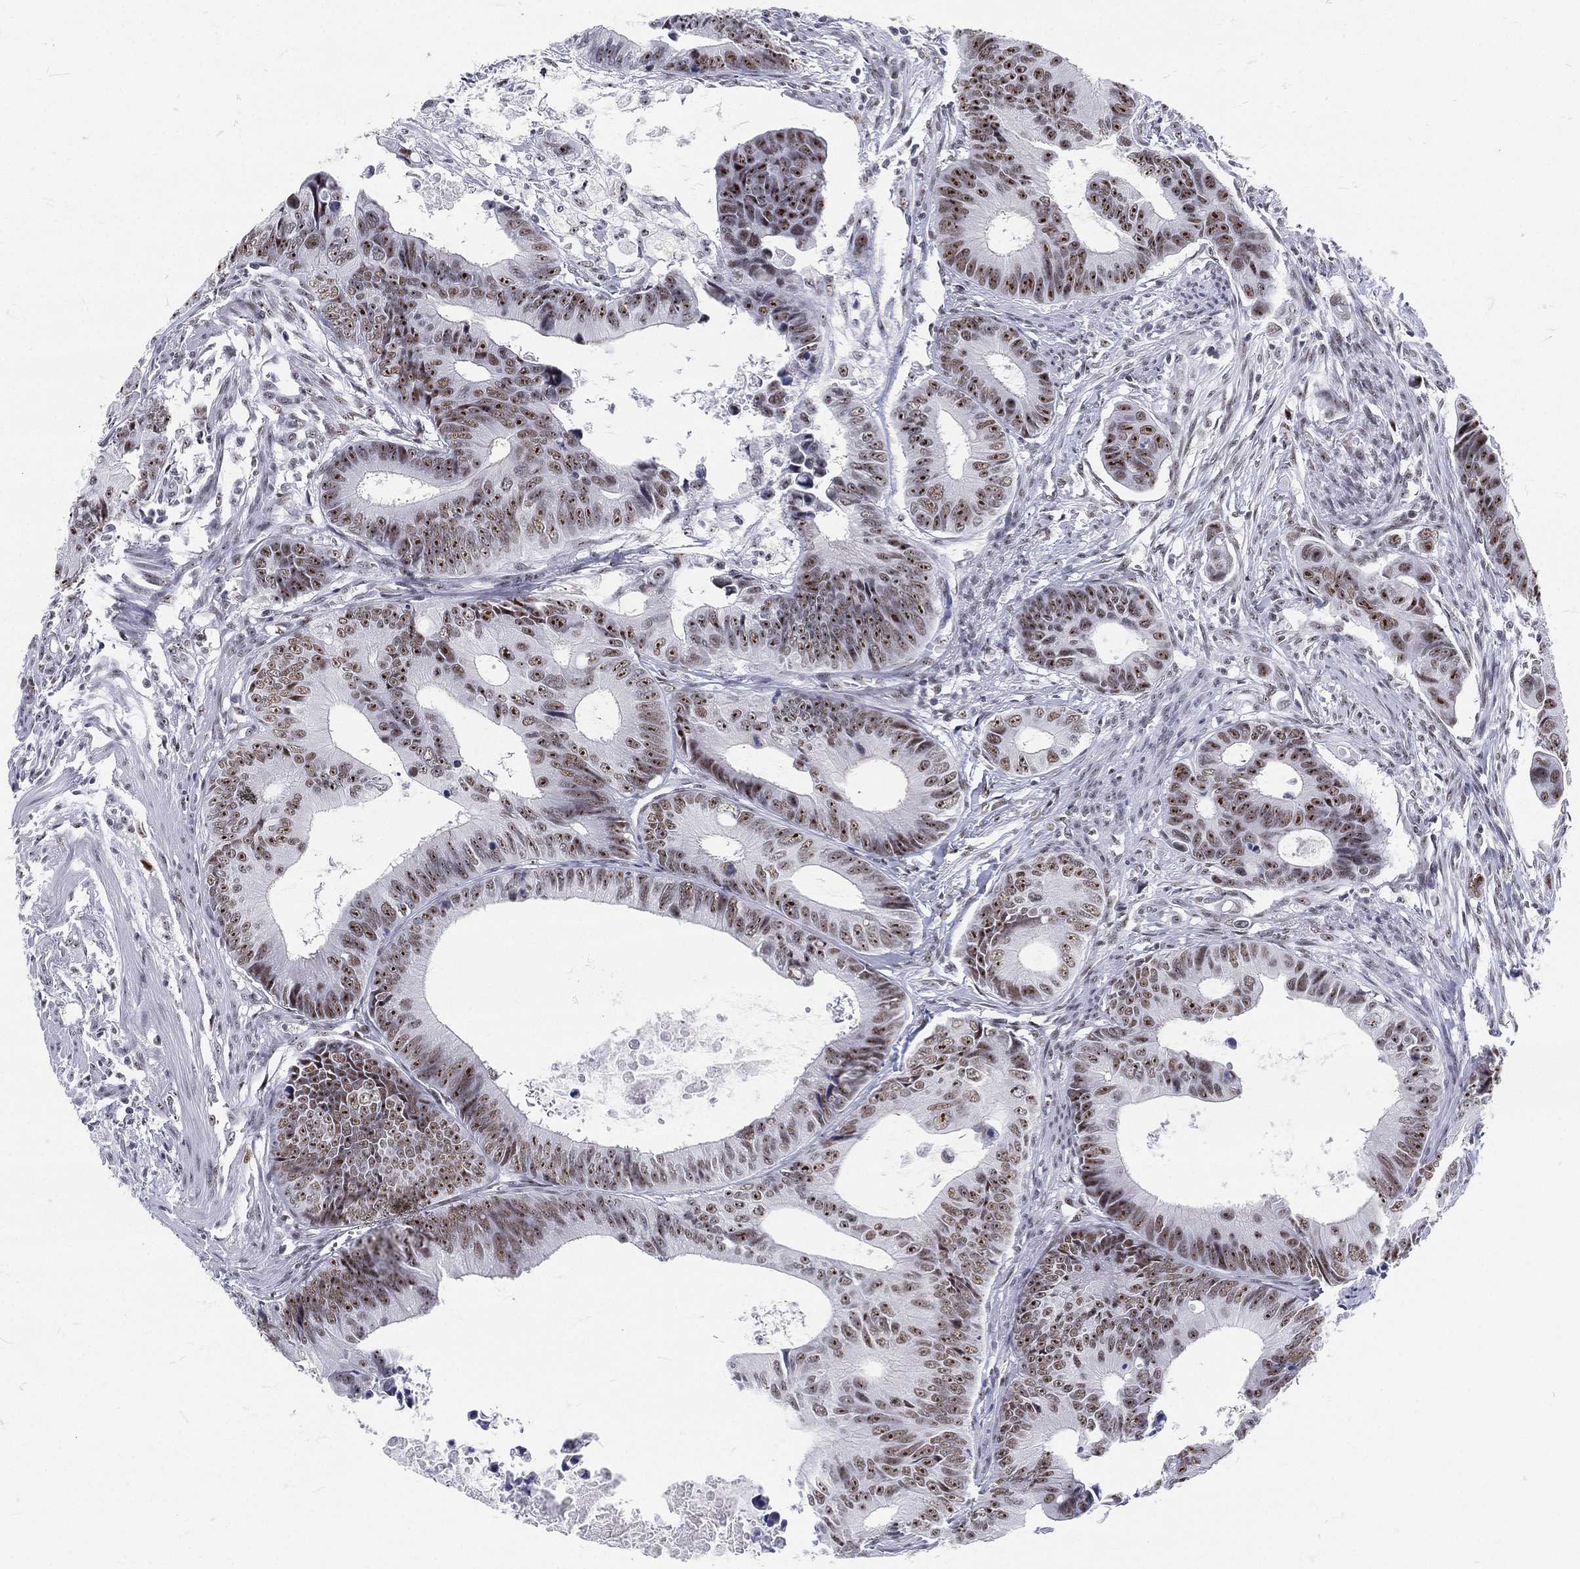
{"staining": {"intensity": "moderate", "quantity": "25%-75%", "location": "nuclear"}, "tissue": "colorectal cancer", "cell_type": "Tumor cells", "image_type": "cancer", "snomed": [{"axis": "morphology", "description": "Adenocarcinoma, NOS"}, {"axis": "topography", "description": "Colon"}], "caption": "Immunohistochemistry histopathology image of colorectal cancer stained for a protein (brown), which shows medium levels of moderate nuclear positivity in about 25%-75% of tumor cells.", "gene": "MAPK8IP1", "patient": {"sex": "female", "age": 87}}